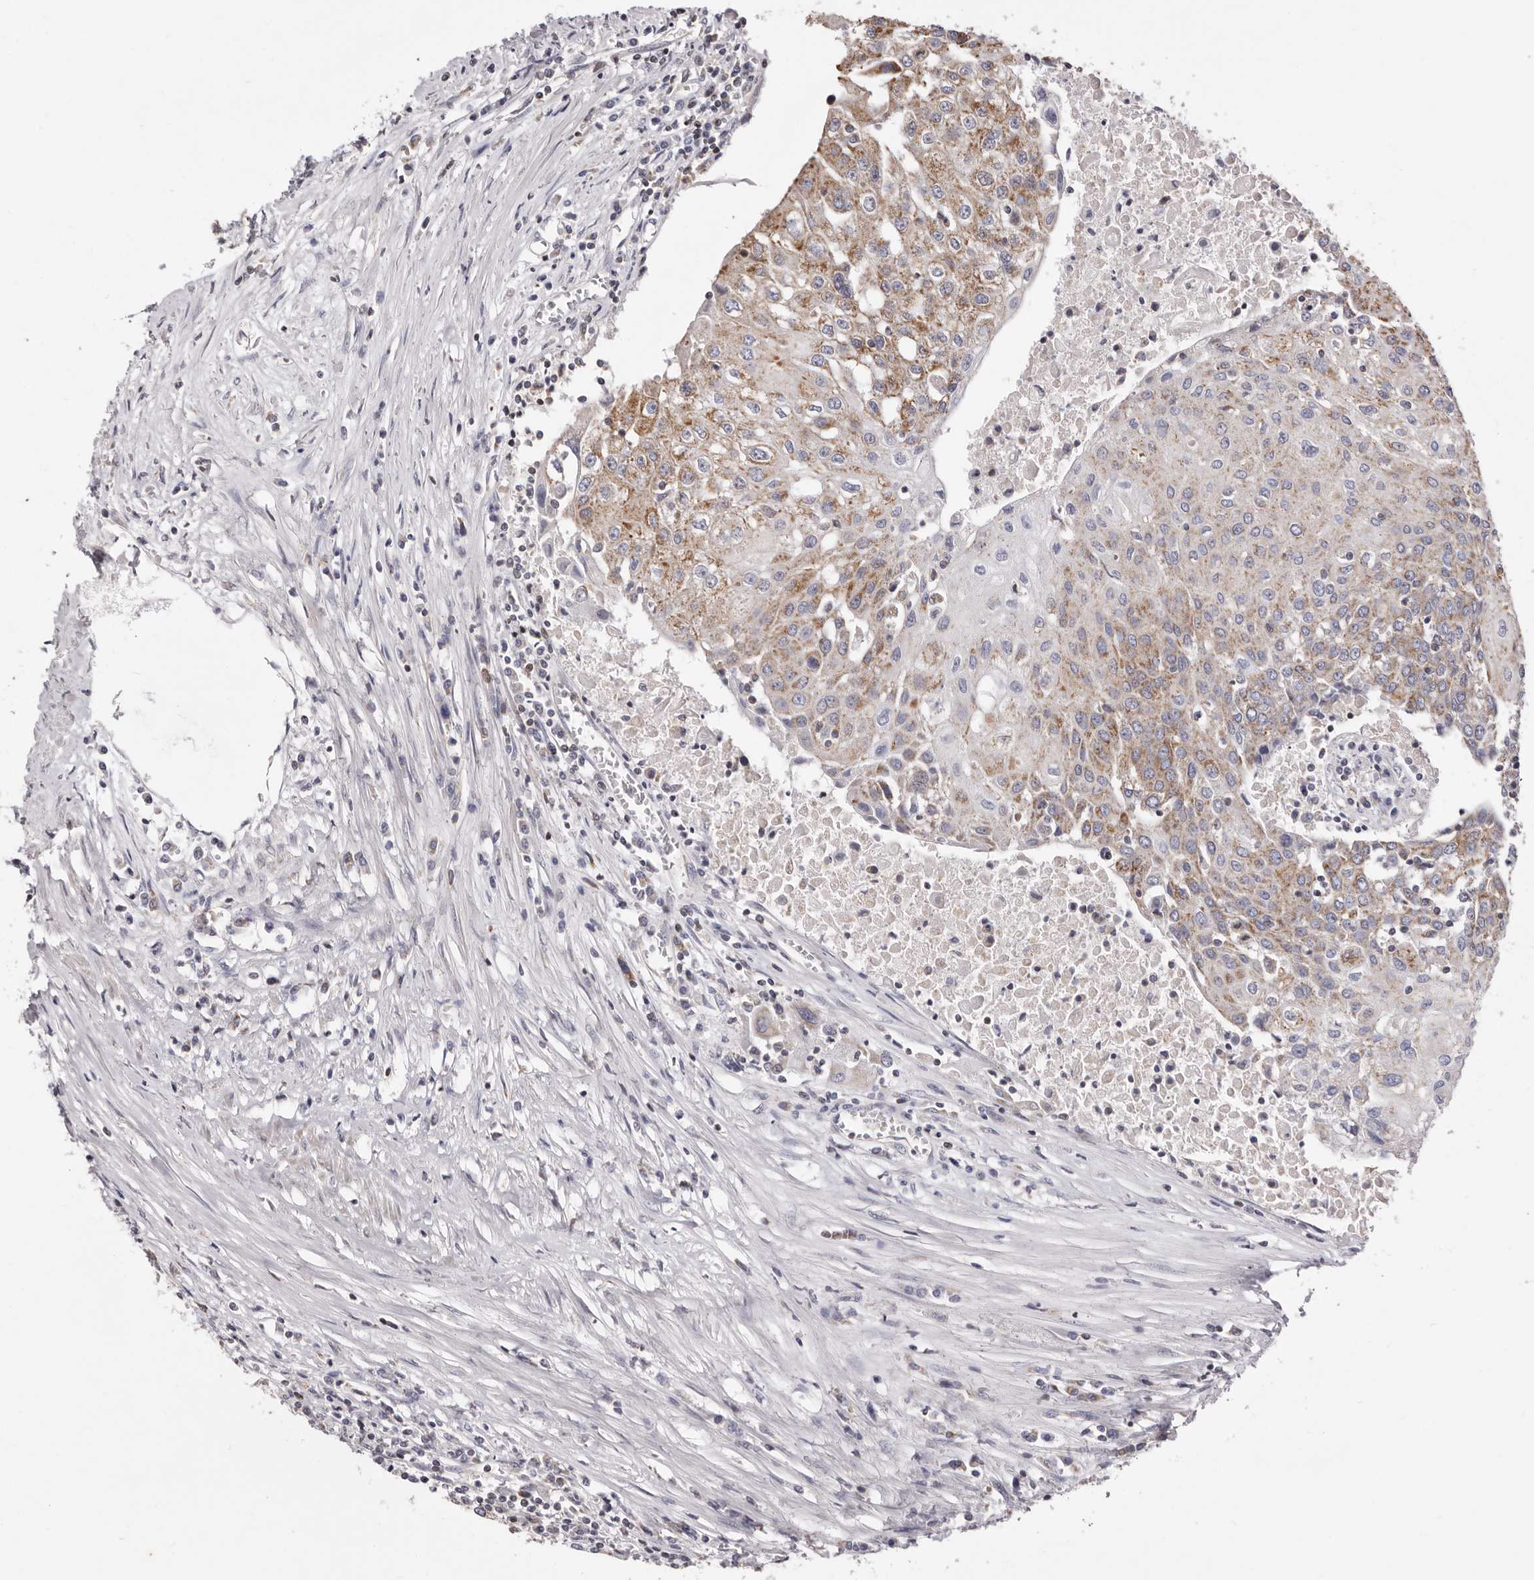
{"staining": {"intensity": "moderate", "quantity": "25%-75%", "location": "cytoplasmic/membranous"}, "tissue": "urothelial cancer", "cell_type": "Tumor cells", "image_type": "cancer", "snomed": [{"axis": "morphology", "description": "Urothelial carcinoma, High grade"}, {"axis": "topography", "description": "Urinary bladder"}], "caption": "Immunohistochemistry histopathology image of human urothelial carcinoma (high-grade) stained for a protein (brown), which exhibits medium levels of moderate cytoplasmic/membranous staining in about 25%-75% of tumor cells.", "gene": "TIMM17B", "patient": {"sex": "female", "age": 85}}